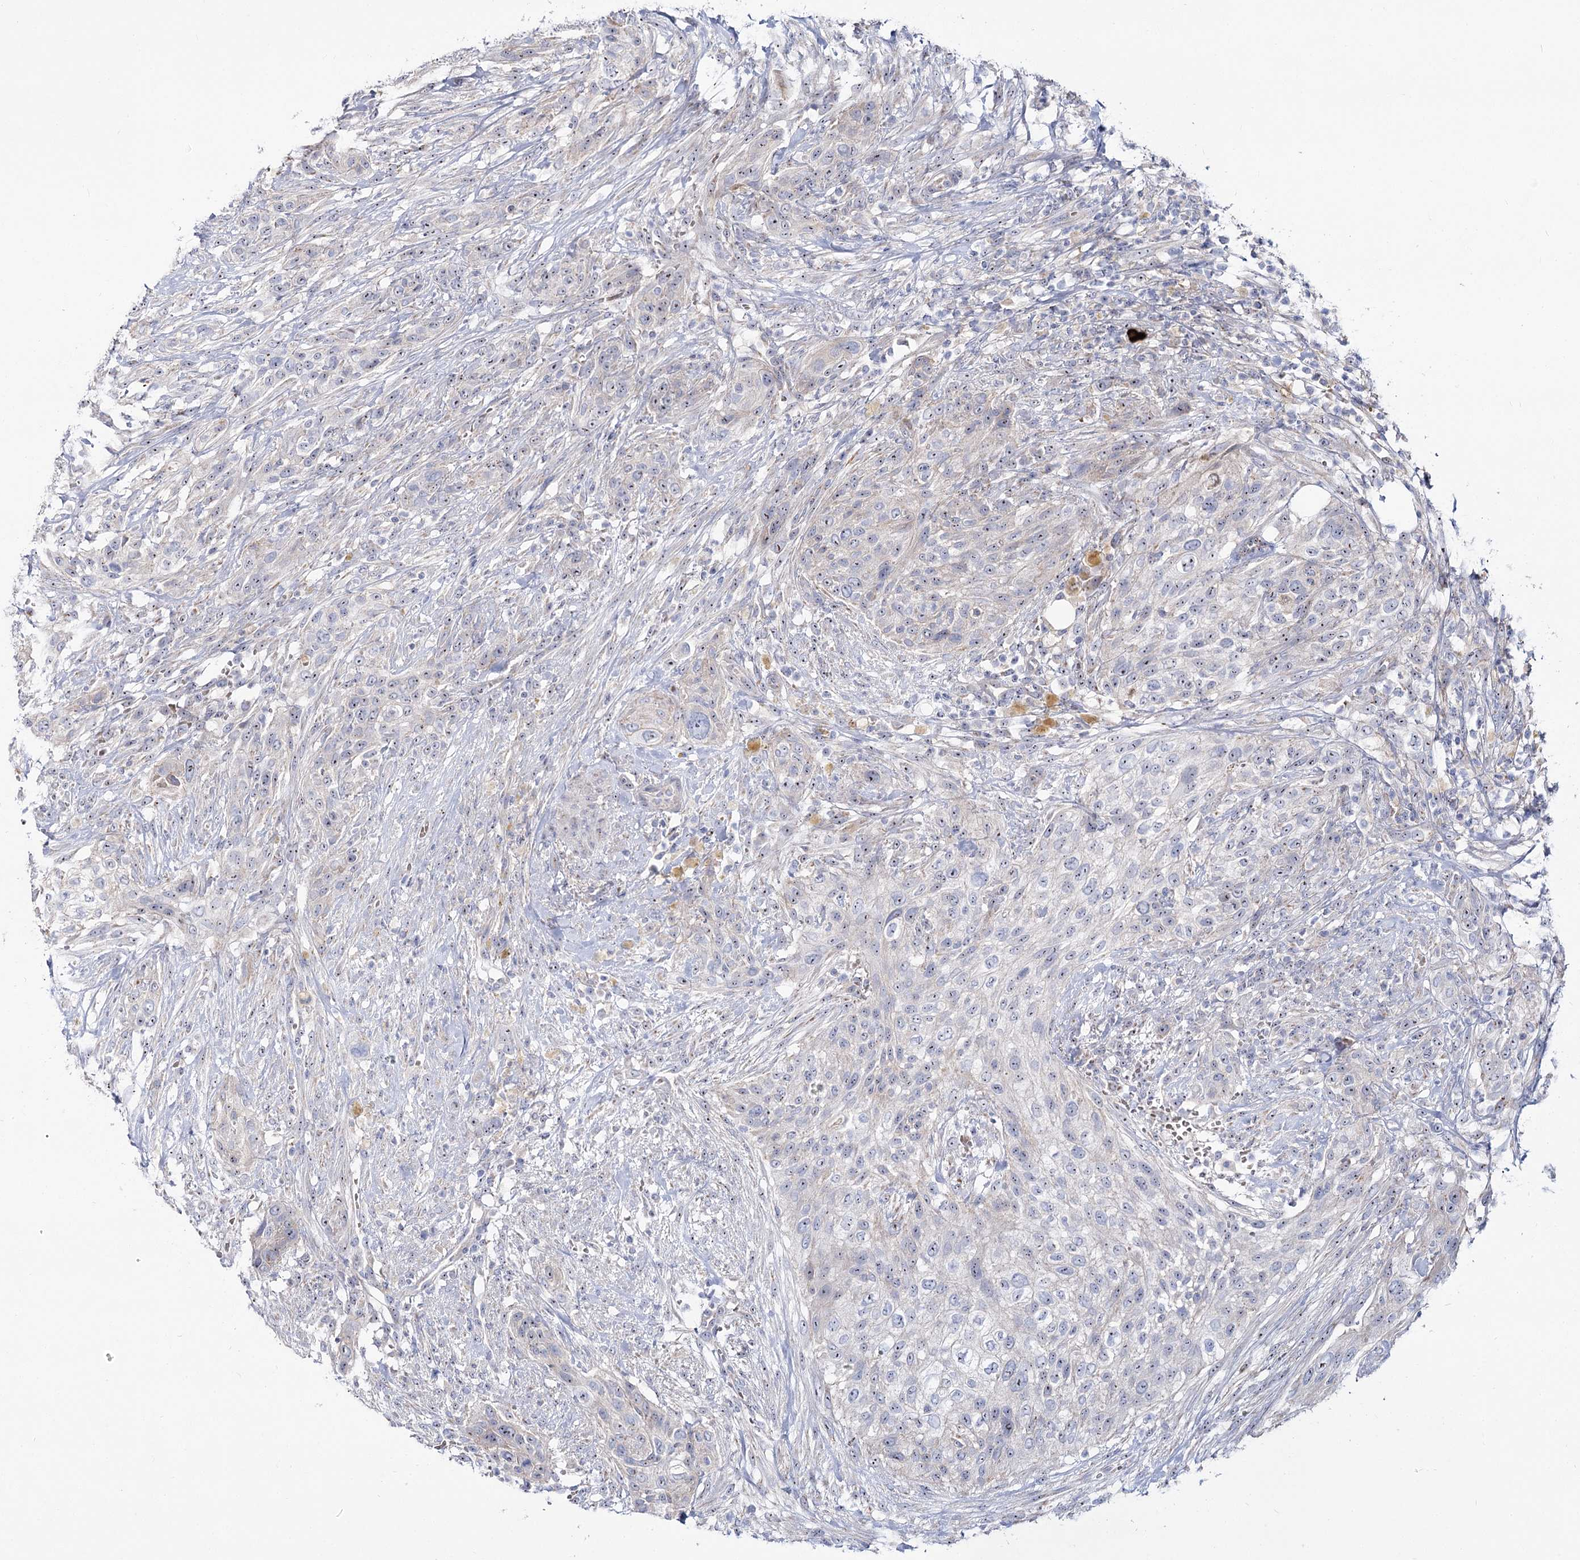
{"staining": {"intensity": "weak", "quantity": "25%-75%", "location": "nuclear"}, "tissue": "urothelial cancer", "cell_type": "Tumor cells", "image_type": "cancer", "snomed": [{"axis": "morphology", "description": "Urothelial carcinoma, High grade"}, {"axis": "topography", "description": "Urinary bladder"}], "caption": "Immunohistochemical staining of urothelial cancer displays low levels of weak nuclear expression in approximately 25%-75% of tumor cells.", "gene": "SUOX", "patient": {"sex": "male", "age": 35}}